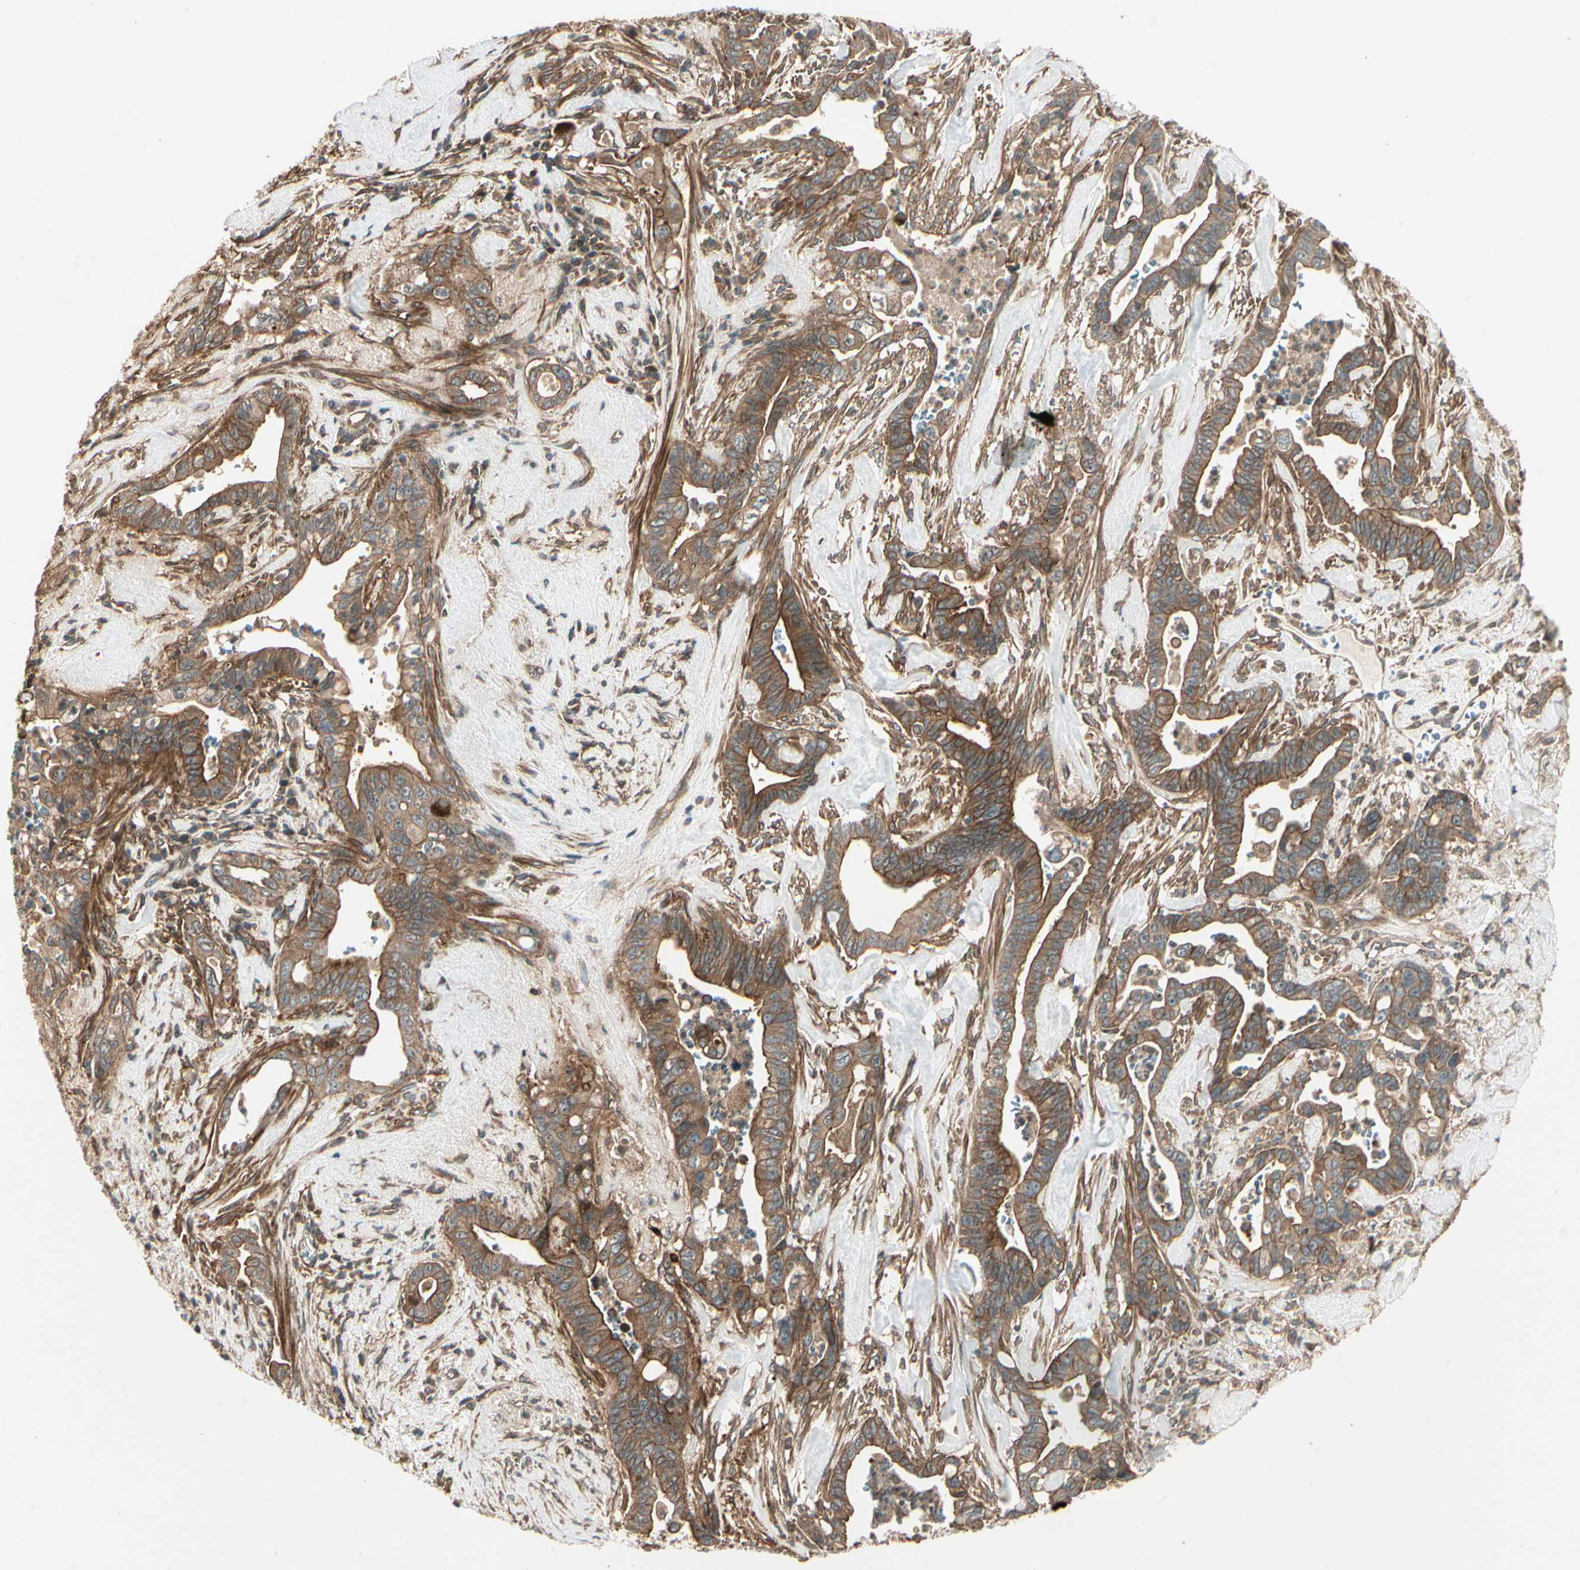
{"staining": {"intensity": "strong", "quantity": ">75%", "location": "cytoplasmic/membranous"}, "tissue": "pancreatic cancer", "cell_type": "Tumor cells", "image_type": "cancer", "snomed": [{"axis": "morphology", "description": "Adenocarcinoma, NOS"}, {"axis": "topography", "description": "Pancreas"}], "caption": "Strong cytoplasmic/membranous protein expression is present in about >75% of tumor cells in pancreatic adenocarcinoma. (Brightfield microscopy of DAB IHC at high magnification).", "gene": "FKBP15", "patient": {"sex": "male", "age": 70}}